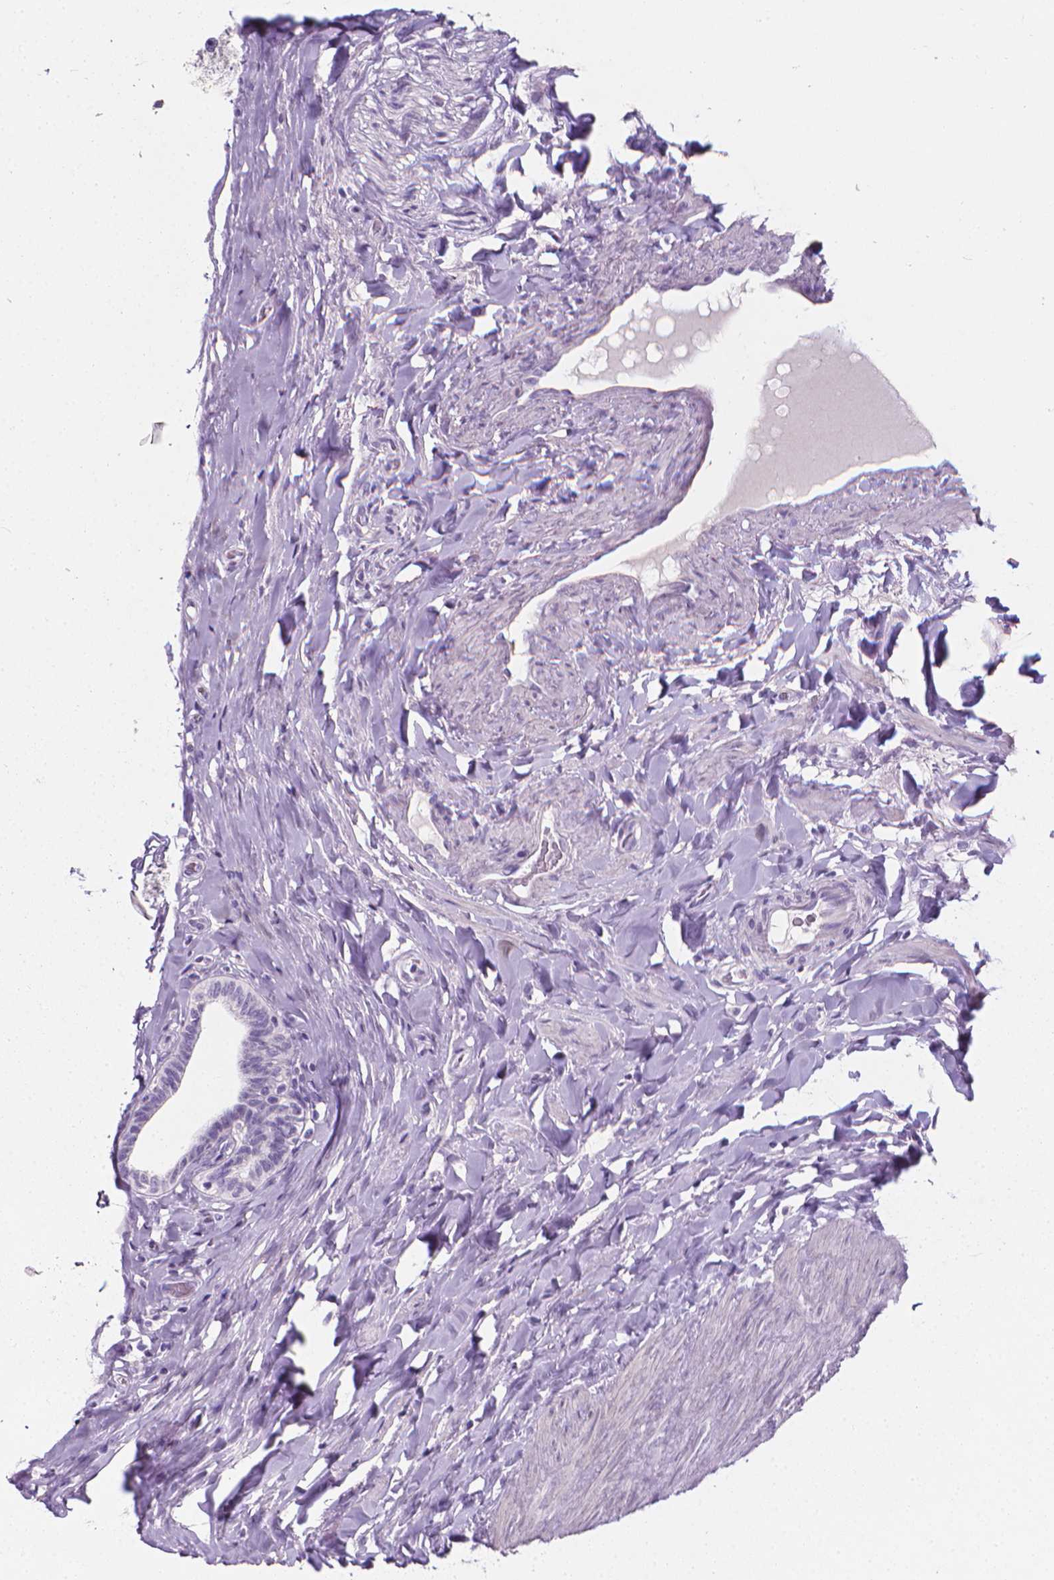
{"staining": {"intensity": "negative", "quantity": "none", "location": "none"}, "tissue": "testis cancer", "cell_type": "Tumor cells", "image_type": "cancer", "snomed": [{"axis": "morphology", "description": "Seminoma, NOS"}, {"axis": "topography", "description": "Testis"}], "caption": "DAB (3,3'-diaminobenzidine) immunohistochemical staining of human testis cancer demonstrates no significant staining in tumor cells.", "gene": "XPNPEP2", "patient": {"sex": "male", "age": 34}}